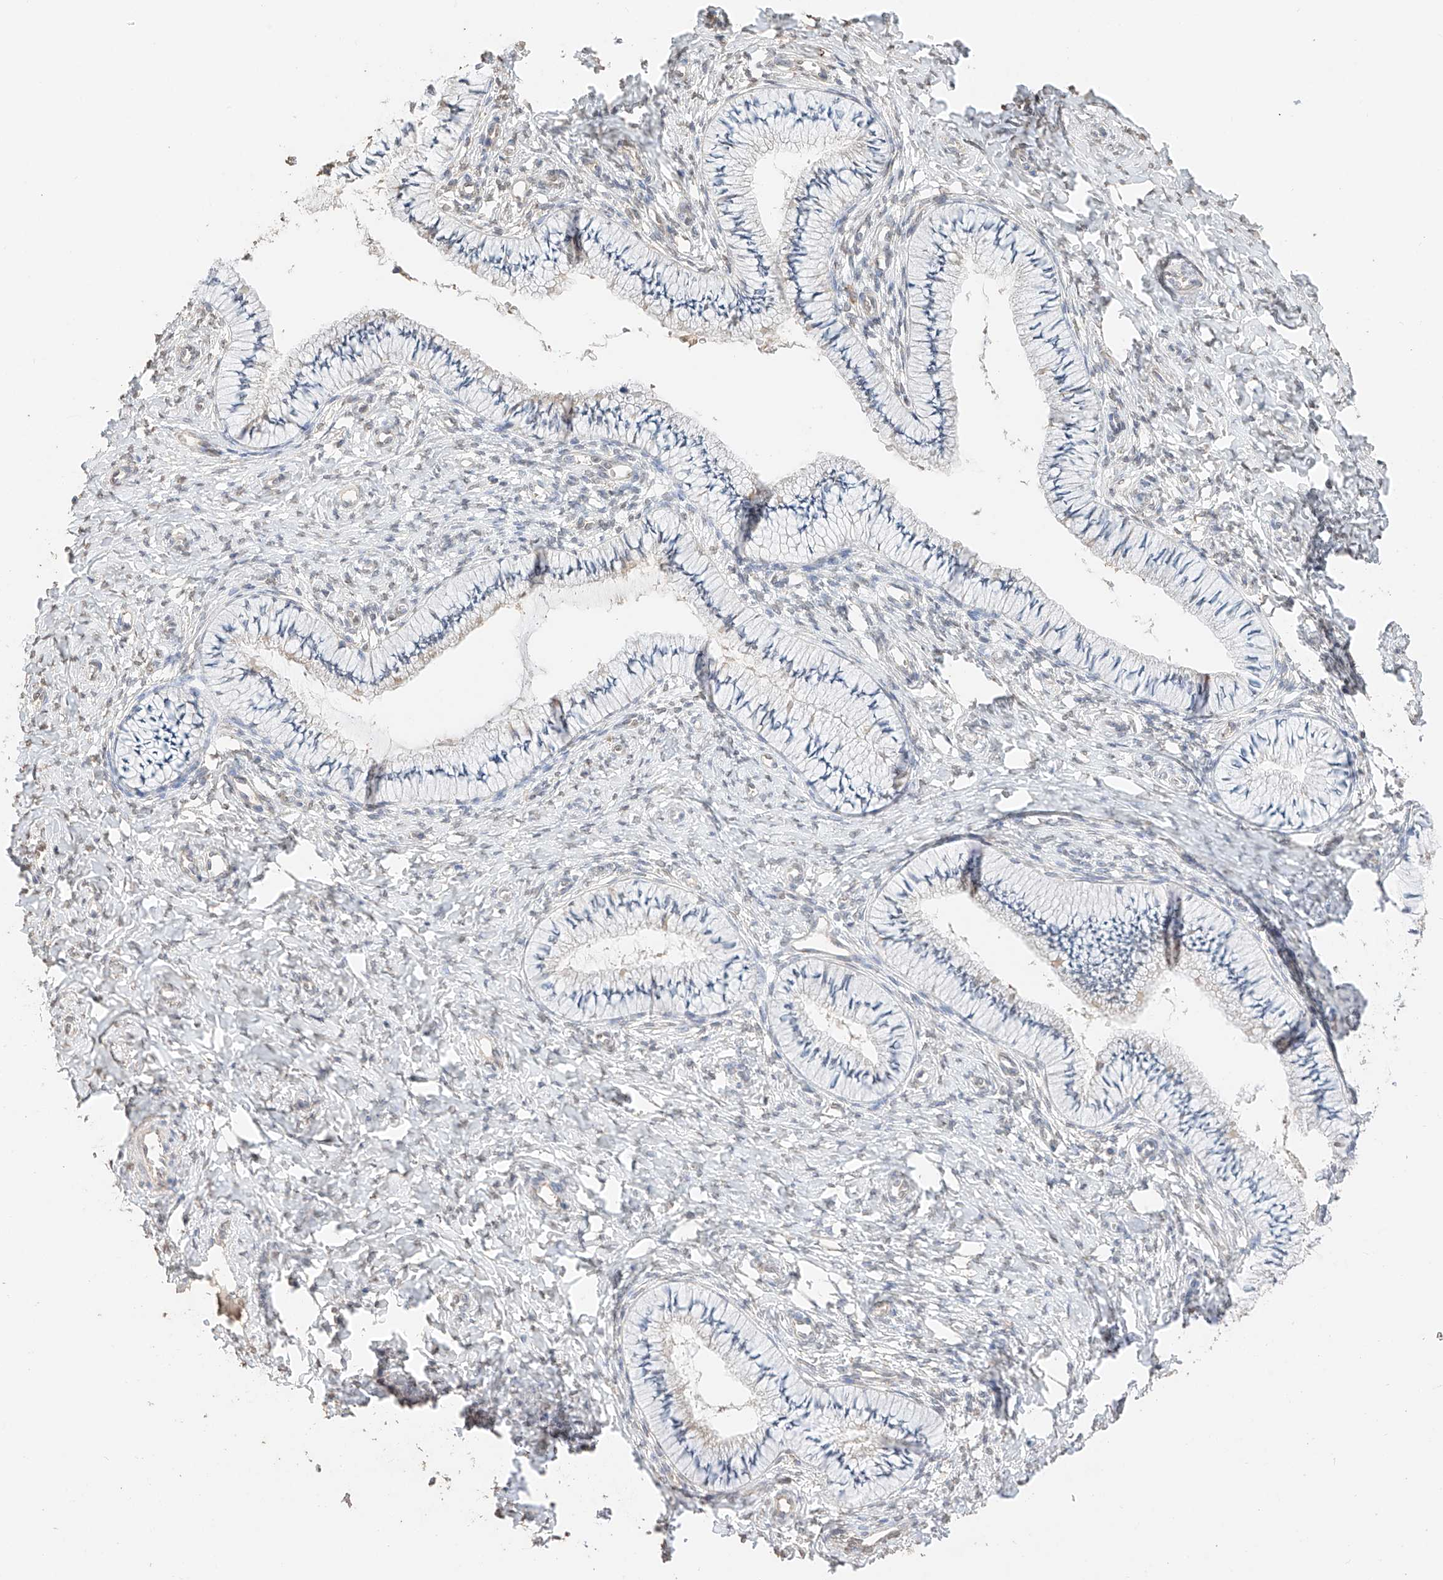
{"staining": {"intensity": "weak", "quantity": "<25%", "location": "nuclear"}, "tissue": "cervix", "cell_type": "Glandular cells", "image_type": "normal", "snomed": [{"axis": "morphology", "description": "Normal tissue, NOS"}, {"axis": "topography", "description": "Cervix"}], "caption": "IHC photomicrograph of unremarkable human cervix stained for a protein (brown), which demonstrates no positivity in glandular cells. (Stains: DAB (3,3'-diaminobenzidine) immunohistochemistry (IHC) with hematoxylin counter stain, Microscopy: brightfield microscopy at high magnification).", "gene": "IL22RA2", "patient": {"sex": "female", "age": 36}}